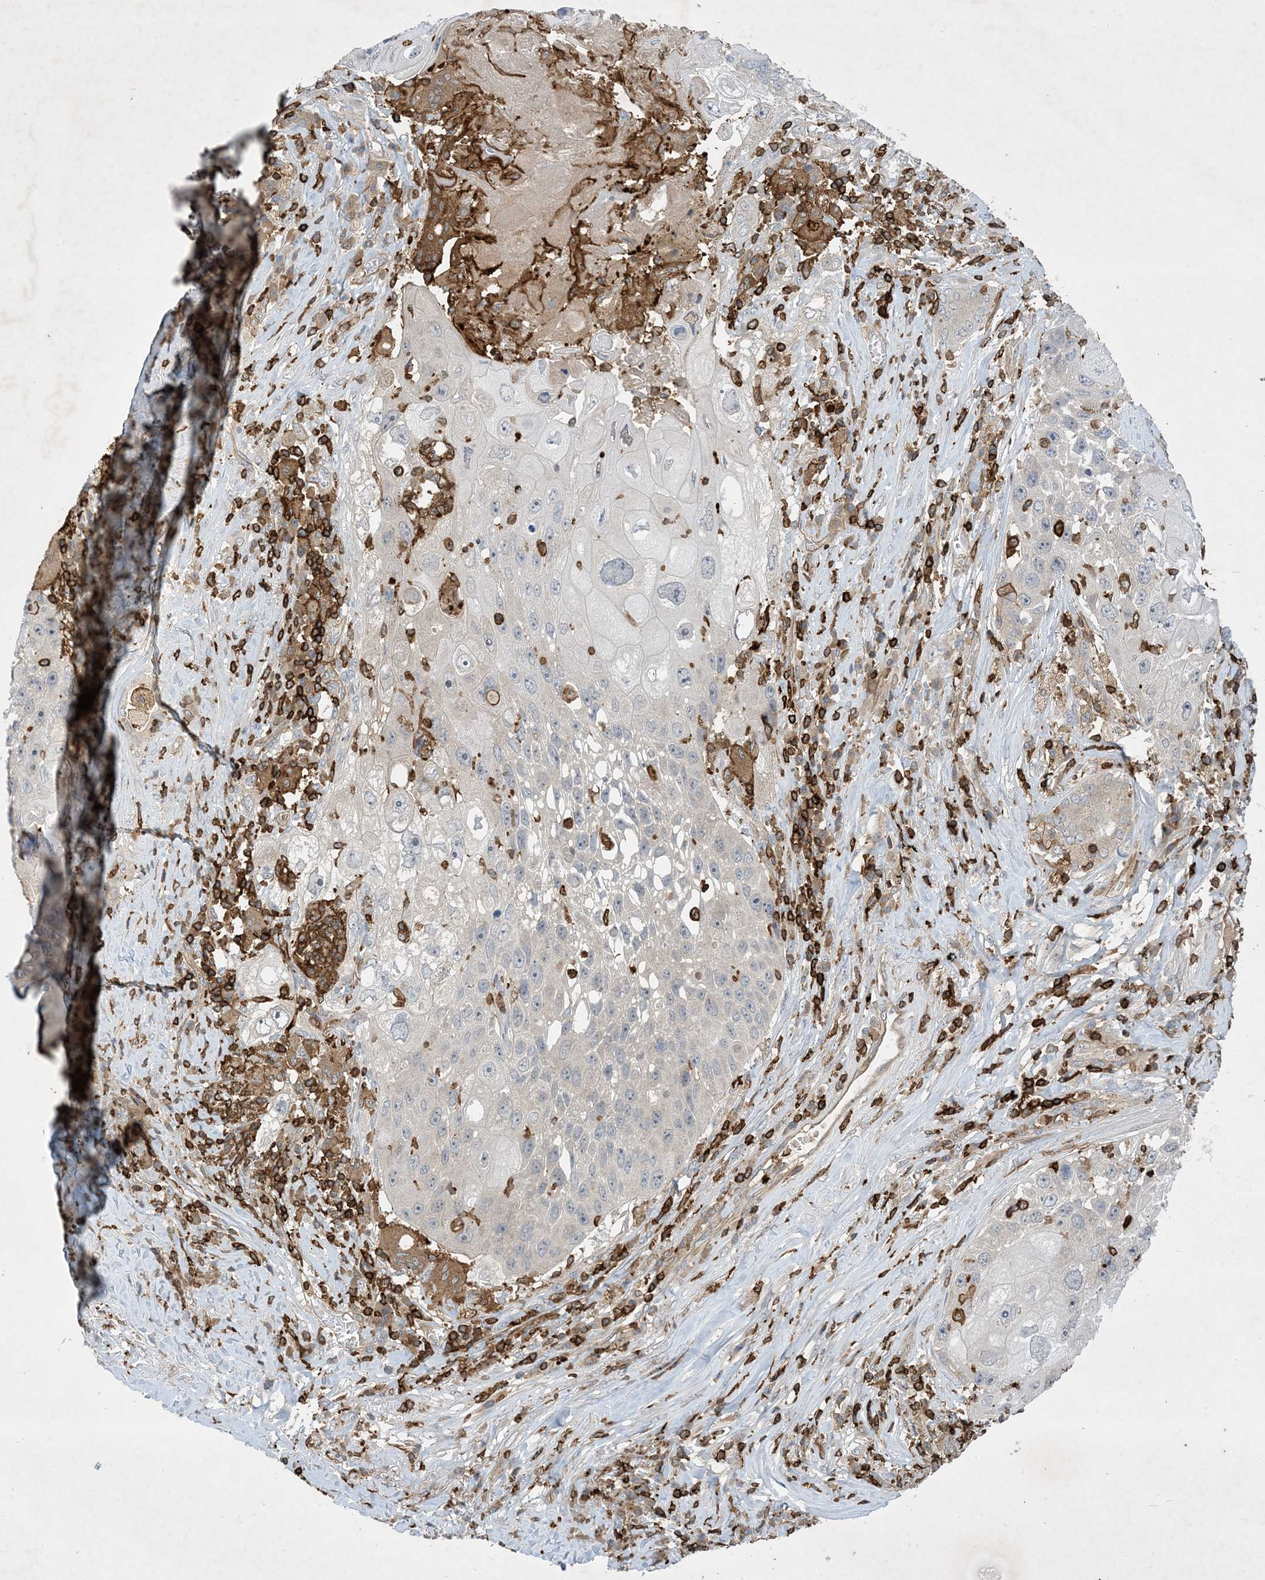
{"staining": {"intensity": "negative", "quantity": "none", "location": "none"}, "tissue": "lung cancer", "cell_type": "Tumor cells", "image_type": "cancer", "snomed": [{"axis": "morphology", "description": "Squamous cell carcinoma, NOS"}, {"axis": "topography", "description": "Lung"}], "caption": "Tumor cells are negative for brown protein staining in lung cancer.", "gene": "AK9", "patient": {"sex": "male", "age": 61}}